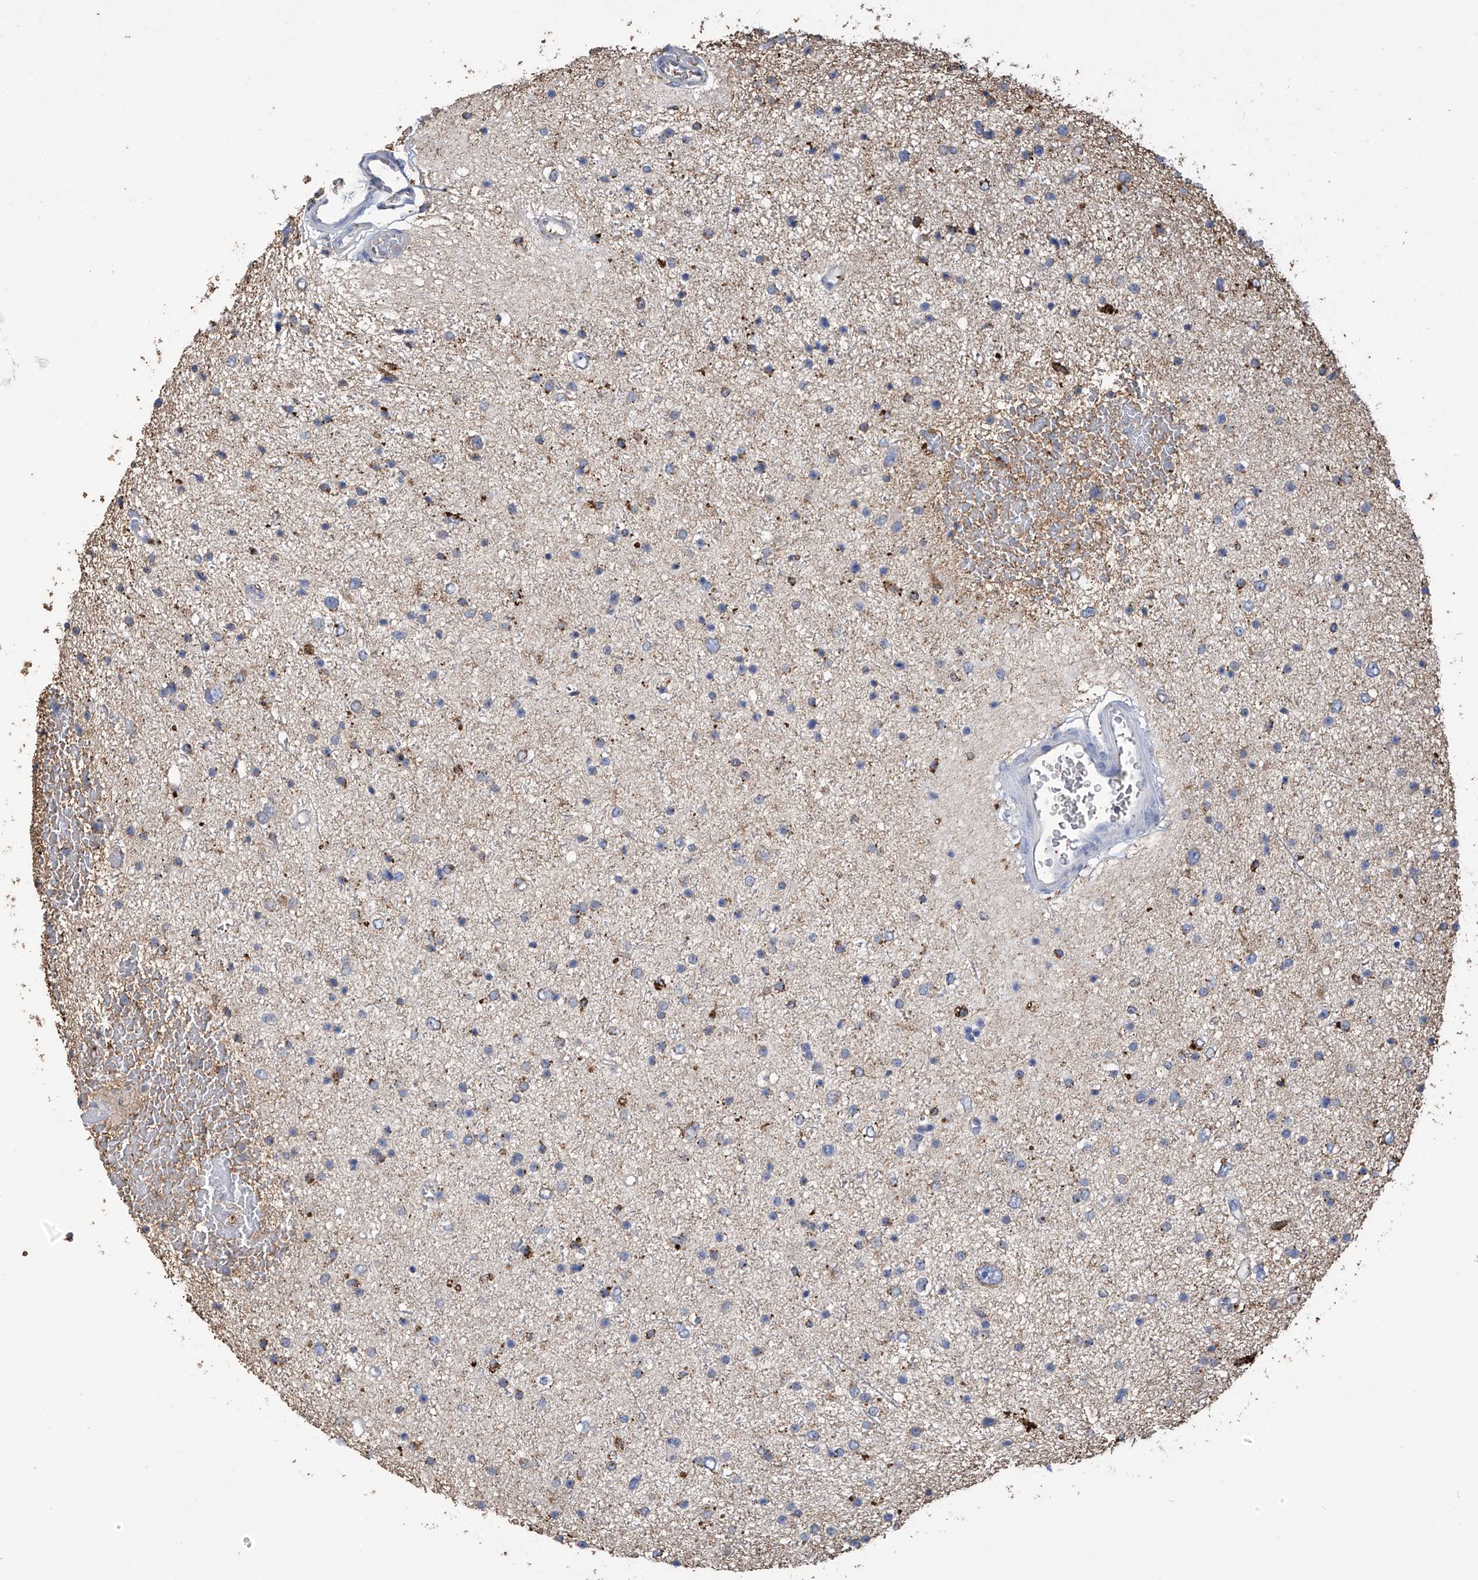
{"staining": {"intensity": "negative", "quantity": "none", "location": "none"}, "tissue": "glioma", "cell_type": "Tumor cells", "image_type": "cancer", "snomed": [{"axis": "morphology", "description": "Glioma, malignant, Low grade"}, {"axis": "topography", "description": "Brain"}], "caption": "Tumor cells show no significant positivity in glioma.", "gene": "OGT", "patient": {"sex": "female", "age": 37}}